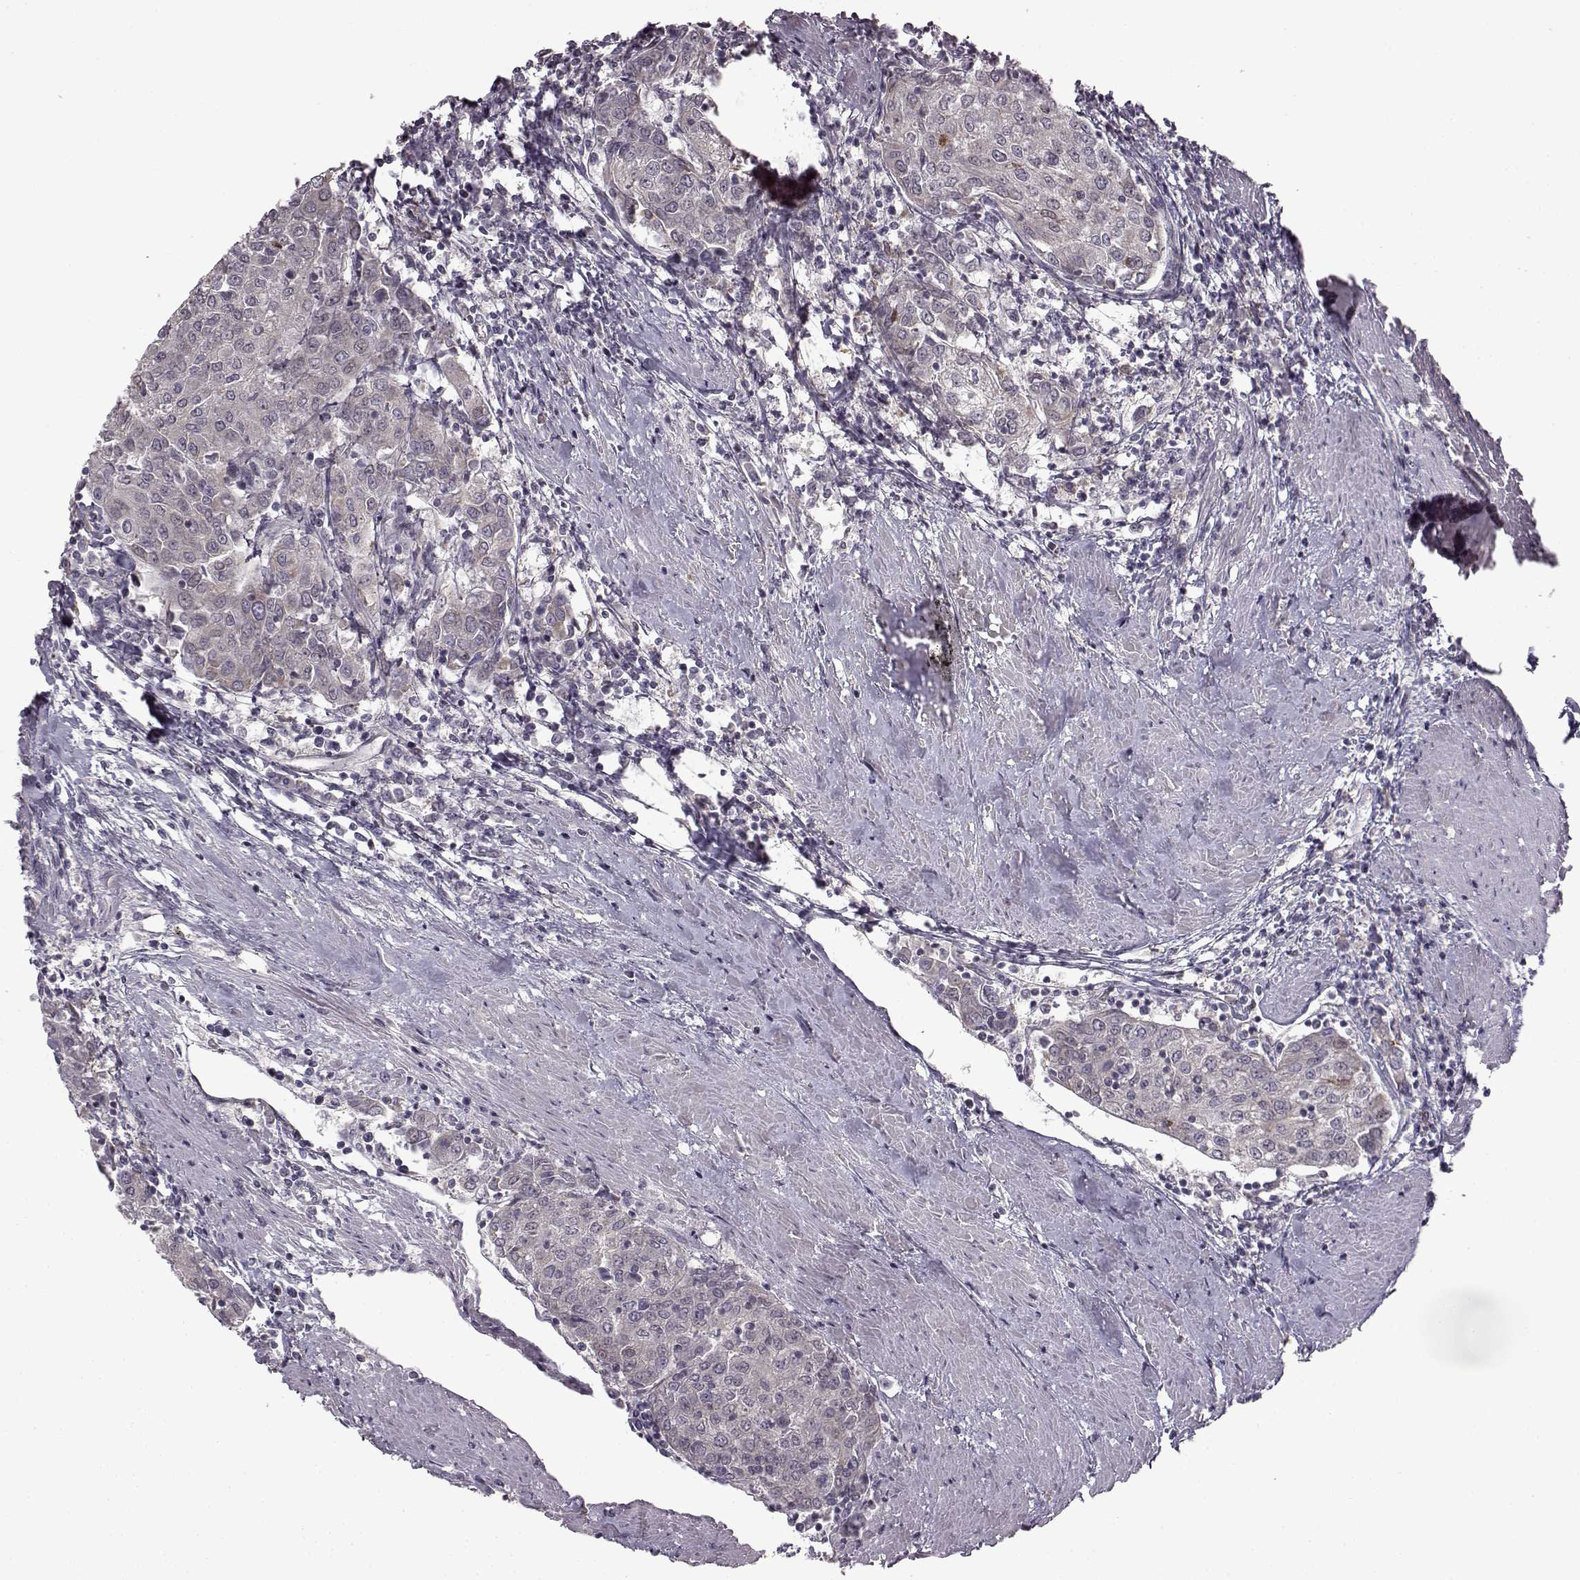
{"staining": {"intensity": "negative", "quantity": "none", "location": "none"}, "tissue": "urothelial cancer", "cell_type": "Tumor cells", "image_type": "cancer", "snomed": [{"axis": "morphology", "description": "Urothelial carcinoma, High grade"}, {"axis": "topography", "description": "Urinary bladder"}], "caption": "Immunohistochemical staining of human urothelial cancer exhibits no significant expression in tumor cells.", "gene": "B3GNT6", "patient": {"sex": "female", "age": 85}}